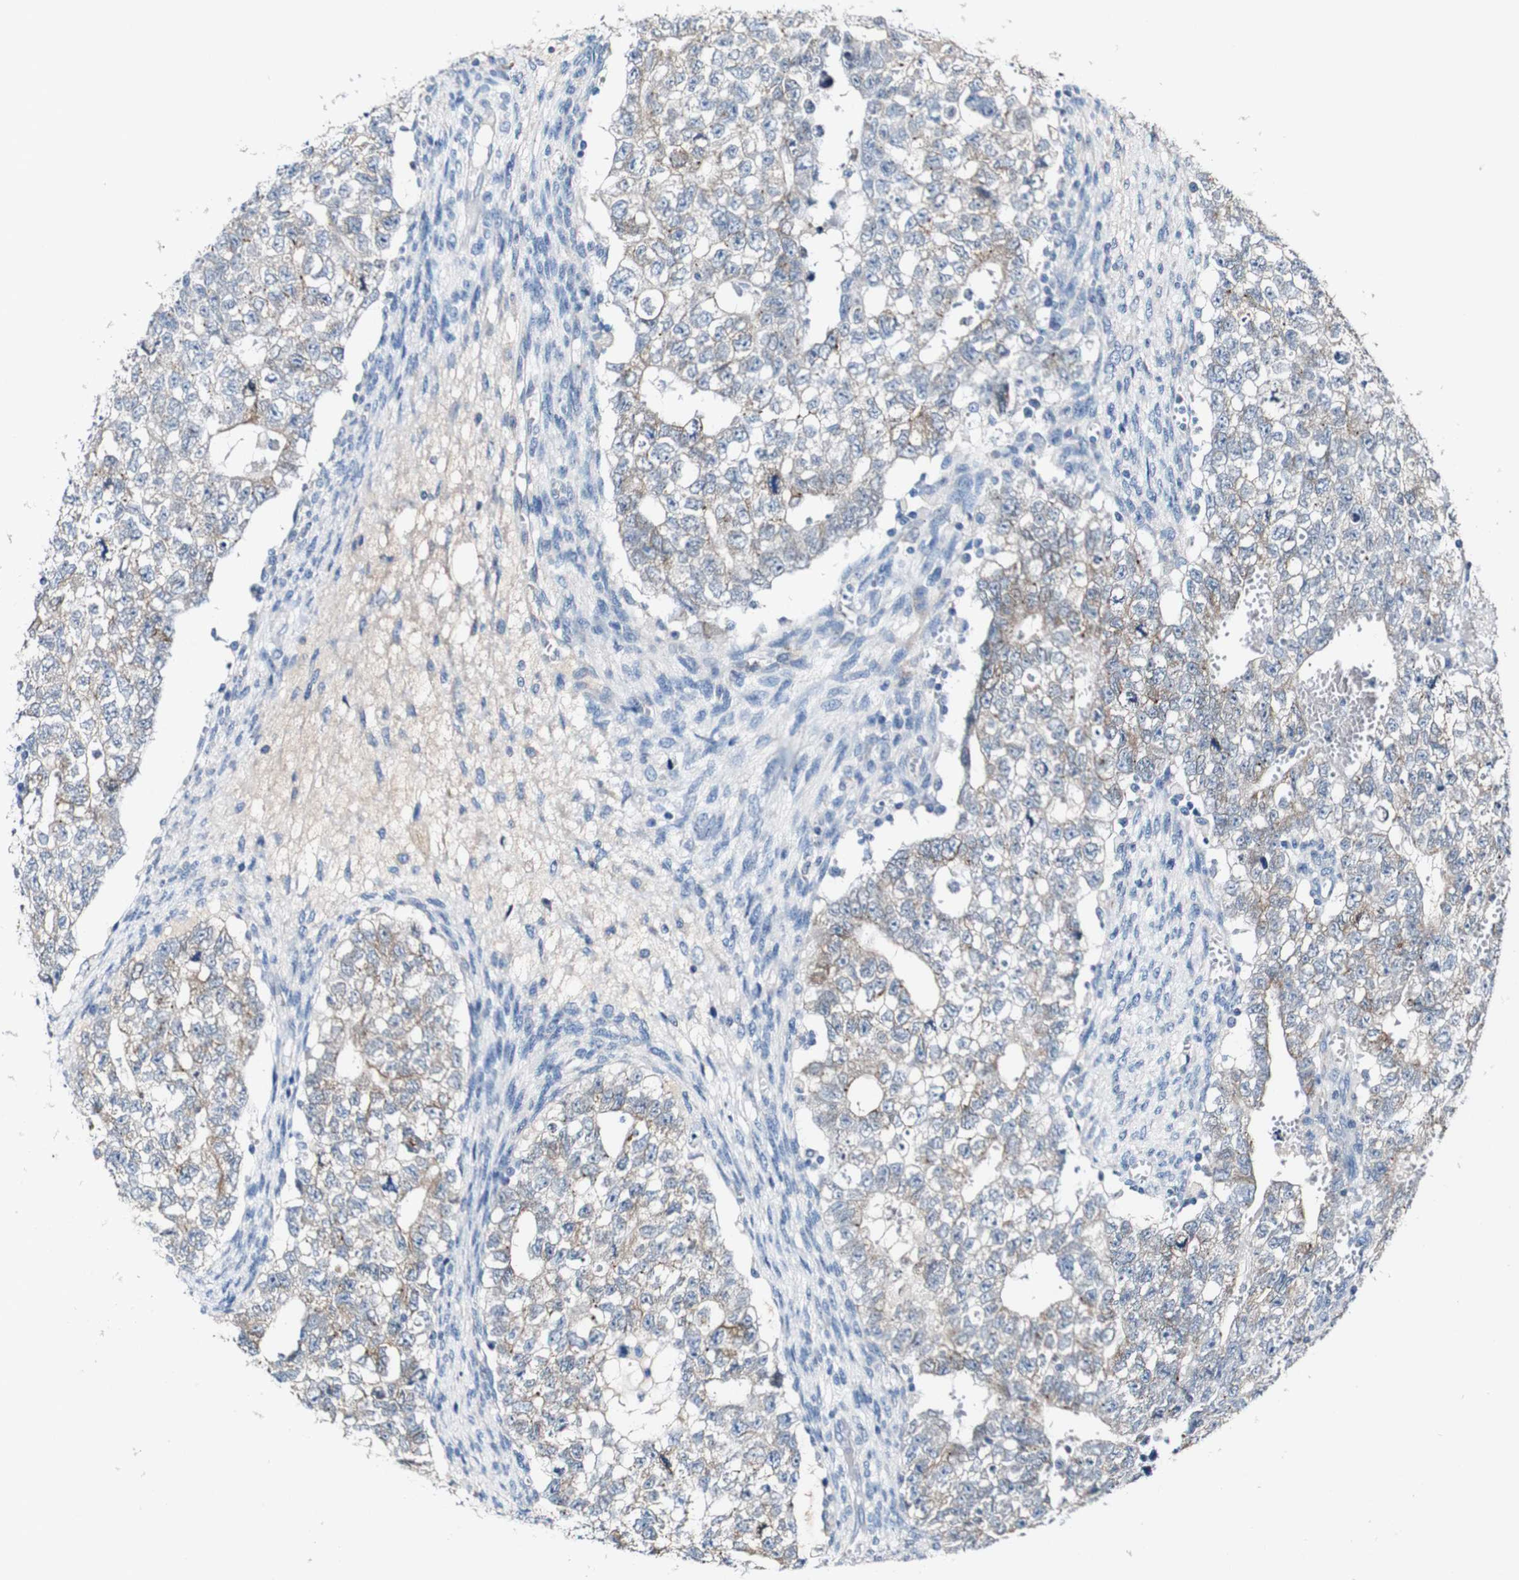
{"staining": {"intensity": "weak", "quantity": "<25%", "location": "cytoplasmic/membranous"}, "tissue": "testis cancer", "cell_type": "Tumor cells", "image_type": "cancer", "snomed": [{"axis": "morphology", "description": "Seminoma, NOS"}, {"axis": "morphology", "description": "Carcinoma, Embryonal, NOS"}, {"axis": "topography", "description": "Testis"}], "caption": "The image displays no significant positivity in tumor cells of testis embryonal carcinoma. Brightfield microscopy of immunohistochemistry (IHC) stained with DAB (brown) and hematoxylin (blue), captured at high magnification.", "gene": "GRAMD1A", "patient": {"sex": "male", "age": 38}}